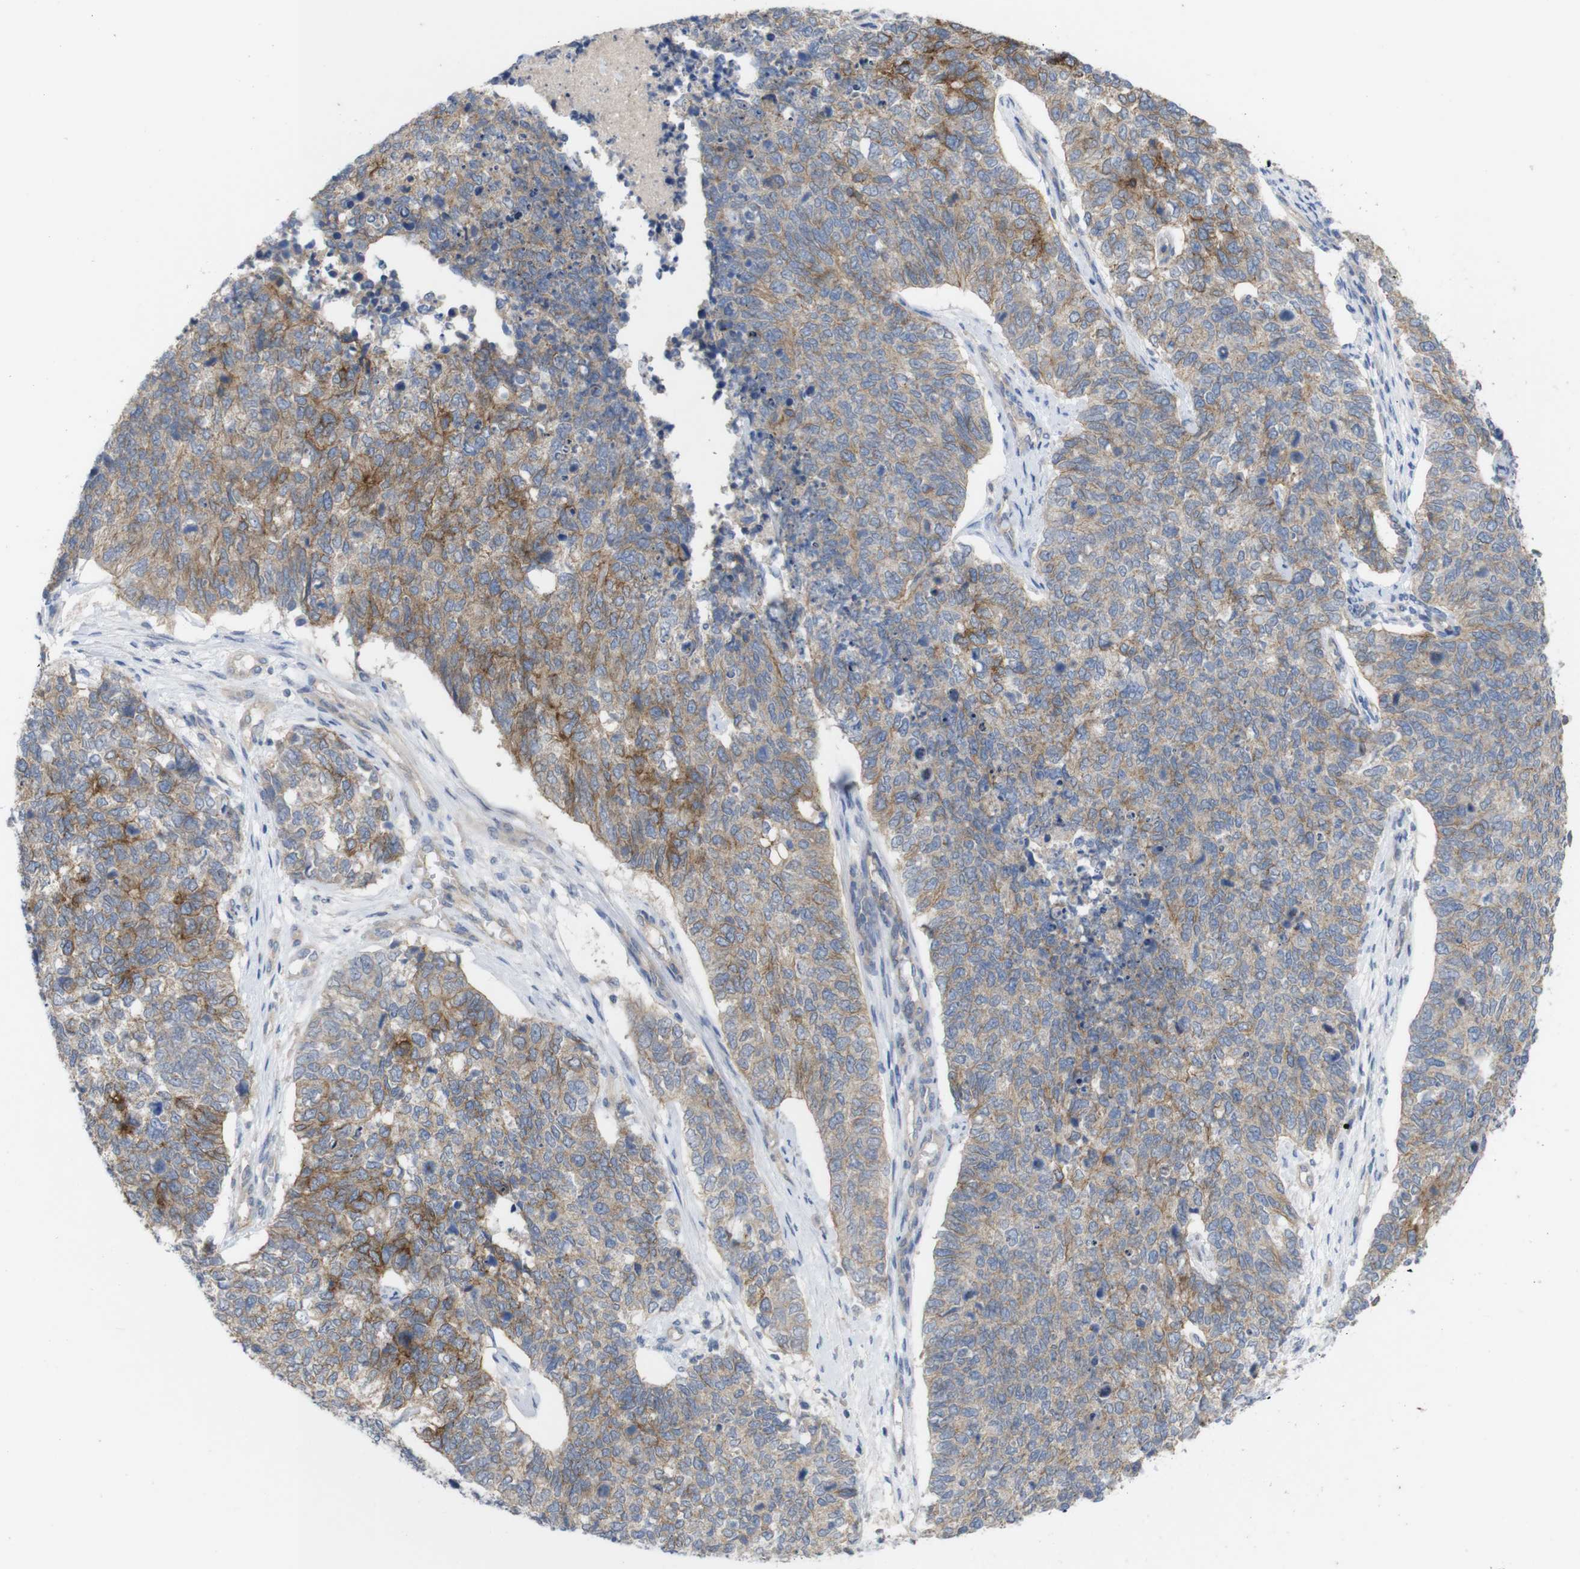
{"staining": {"intensity": "moderate", "quantity": "25%-75%", "location": "cytoplasmic/membranous"}, "tissue": "cervical cancer", "cell_type": "Tumor cells", "image_type": "cancer", "snomed": [{"axis": "morphology", "description": "Squamous cell carcinoma, NOS"}, {"axis": "topography", "description": "Cervix"}], "caption": "Protein expression analysis of cervical squamous cell carcinoma exhibits moderate cytoplasmic/membranous positivity in about 25%-75% of tumor cells.", "gene": "KIDINS220", "patient": {"sex": "female", "age": 63}}